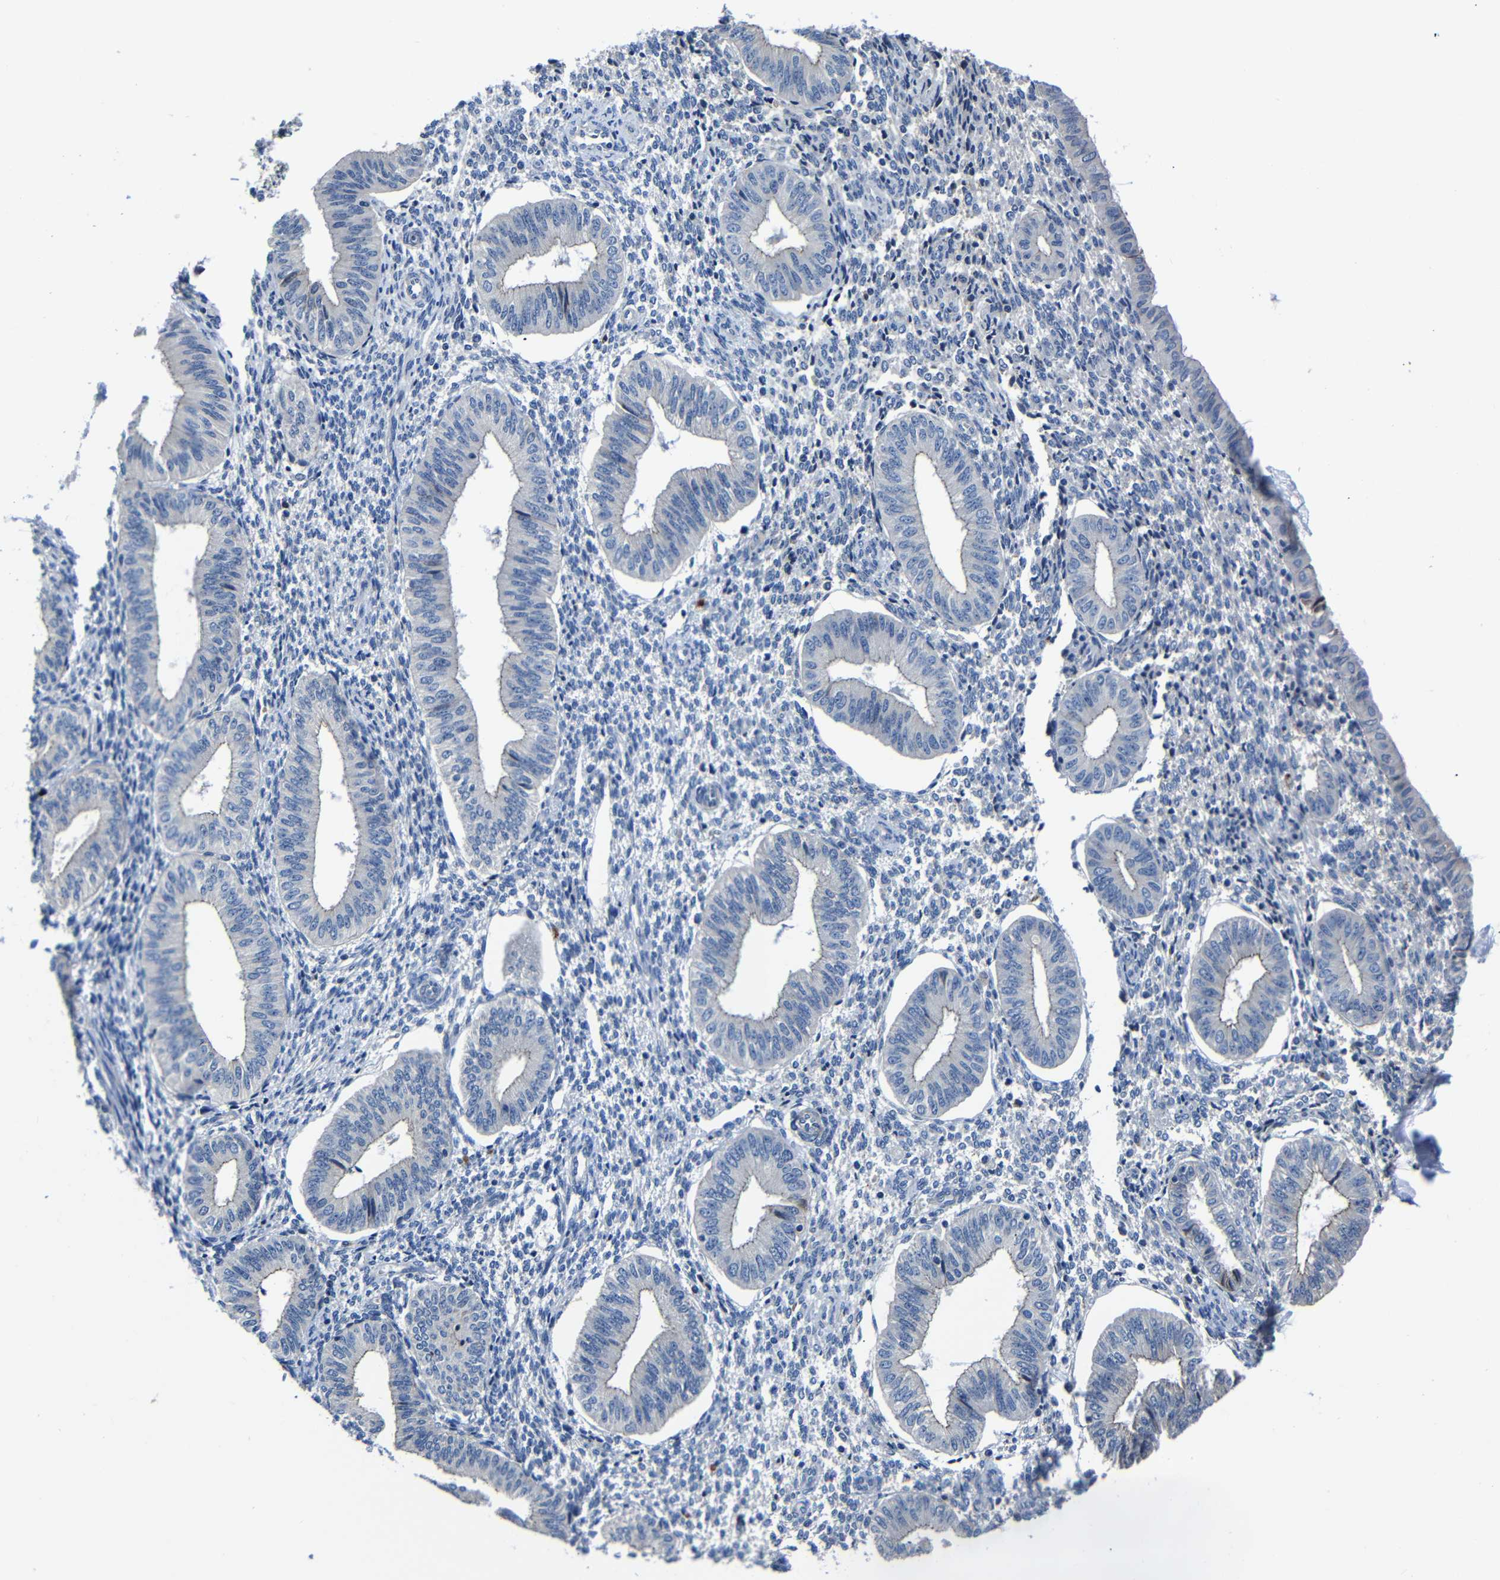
{"staining": {"intensity": "weak", "quantity": "<25%", "location": "cytoplasmic/membranous"}, "tissue": "endometrium", "cell_type": "Cells in endometrial stroma", "image_type": "normal", "snomed": [{"axis": "morphology", "description": "Normal tissue, NOS"}, {"axis": "topography", "description": "Endometrium"}], "caption": "Micrograph shows no protein expression in cells in endometrial stroma of normal endometrium. (DAB (3,3'-diaminobenzidine) immunohistochemistry (IHC) visualized using brightfield microscopy, high magnification).", "gene": "AFDN", "patient": {"sex": "female", "age": 50}}